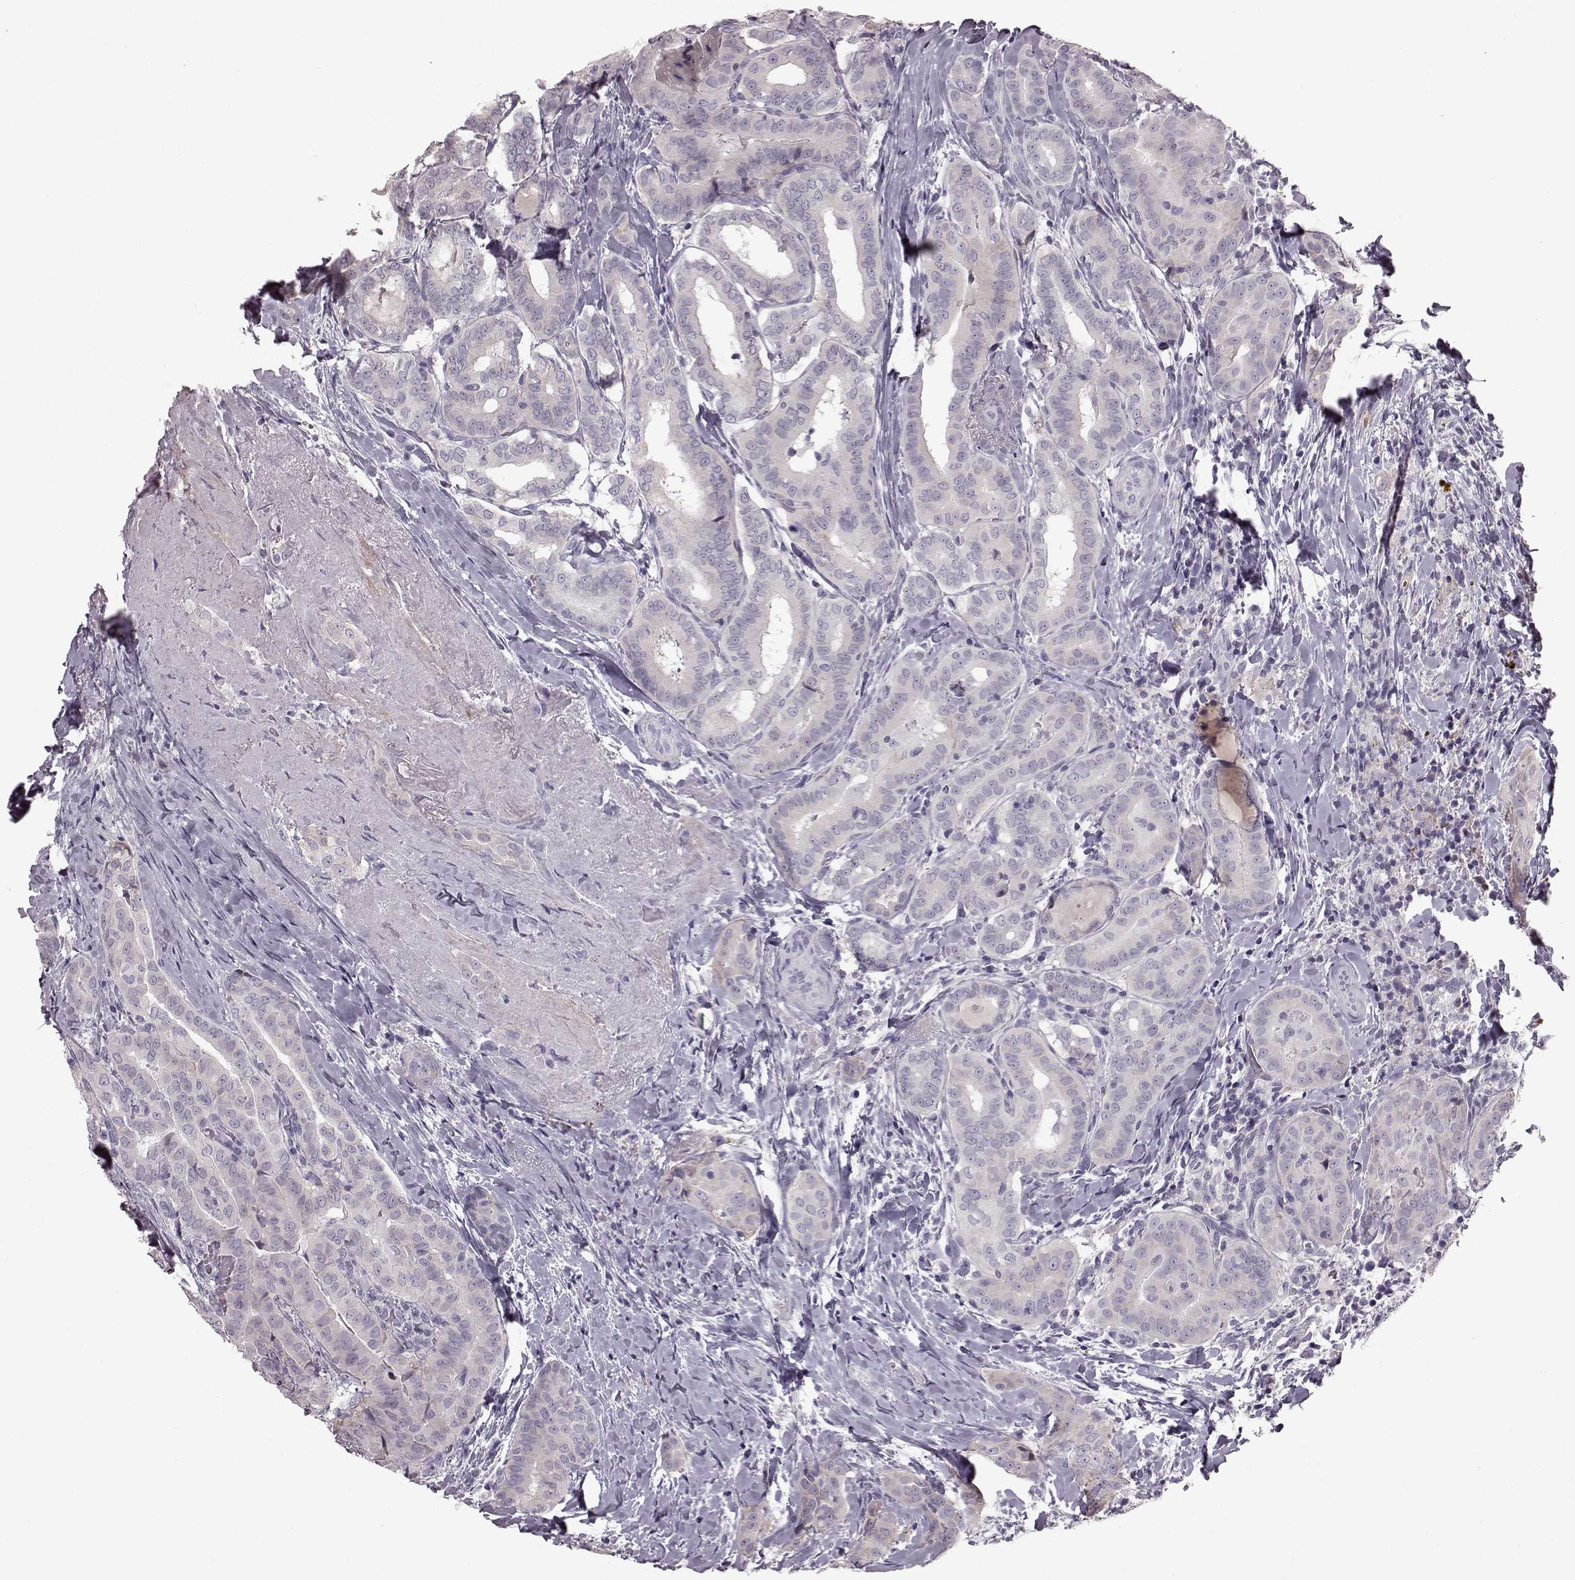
{"staining": {"intensity": "negative", "quantity": "none", "location": "none"}, "tissue": "thyroid cancer", "cell_type": "Tumor cells", "image_type": "cancer", "snomed": [{"axis": "morphology", "description": "Papillary adenocarcinoma, NOS"}, {"axis": "morphology", "description": "Papillary adenoma metastatic"}, {"axis": "topography", "description": "Thyroid gland"}], "caption": "An immunohistochemistry histopathology image of papillary adenocarcinoma (thyroid) is shown. There is no staining in tumor cells of papillary adenocarcinoma (thyroid). (Immunohistochemistry, brightfield microscopy, high magnification).", "gene": "CRYBA2", "patient": {"sex": "female", "age": 50}}